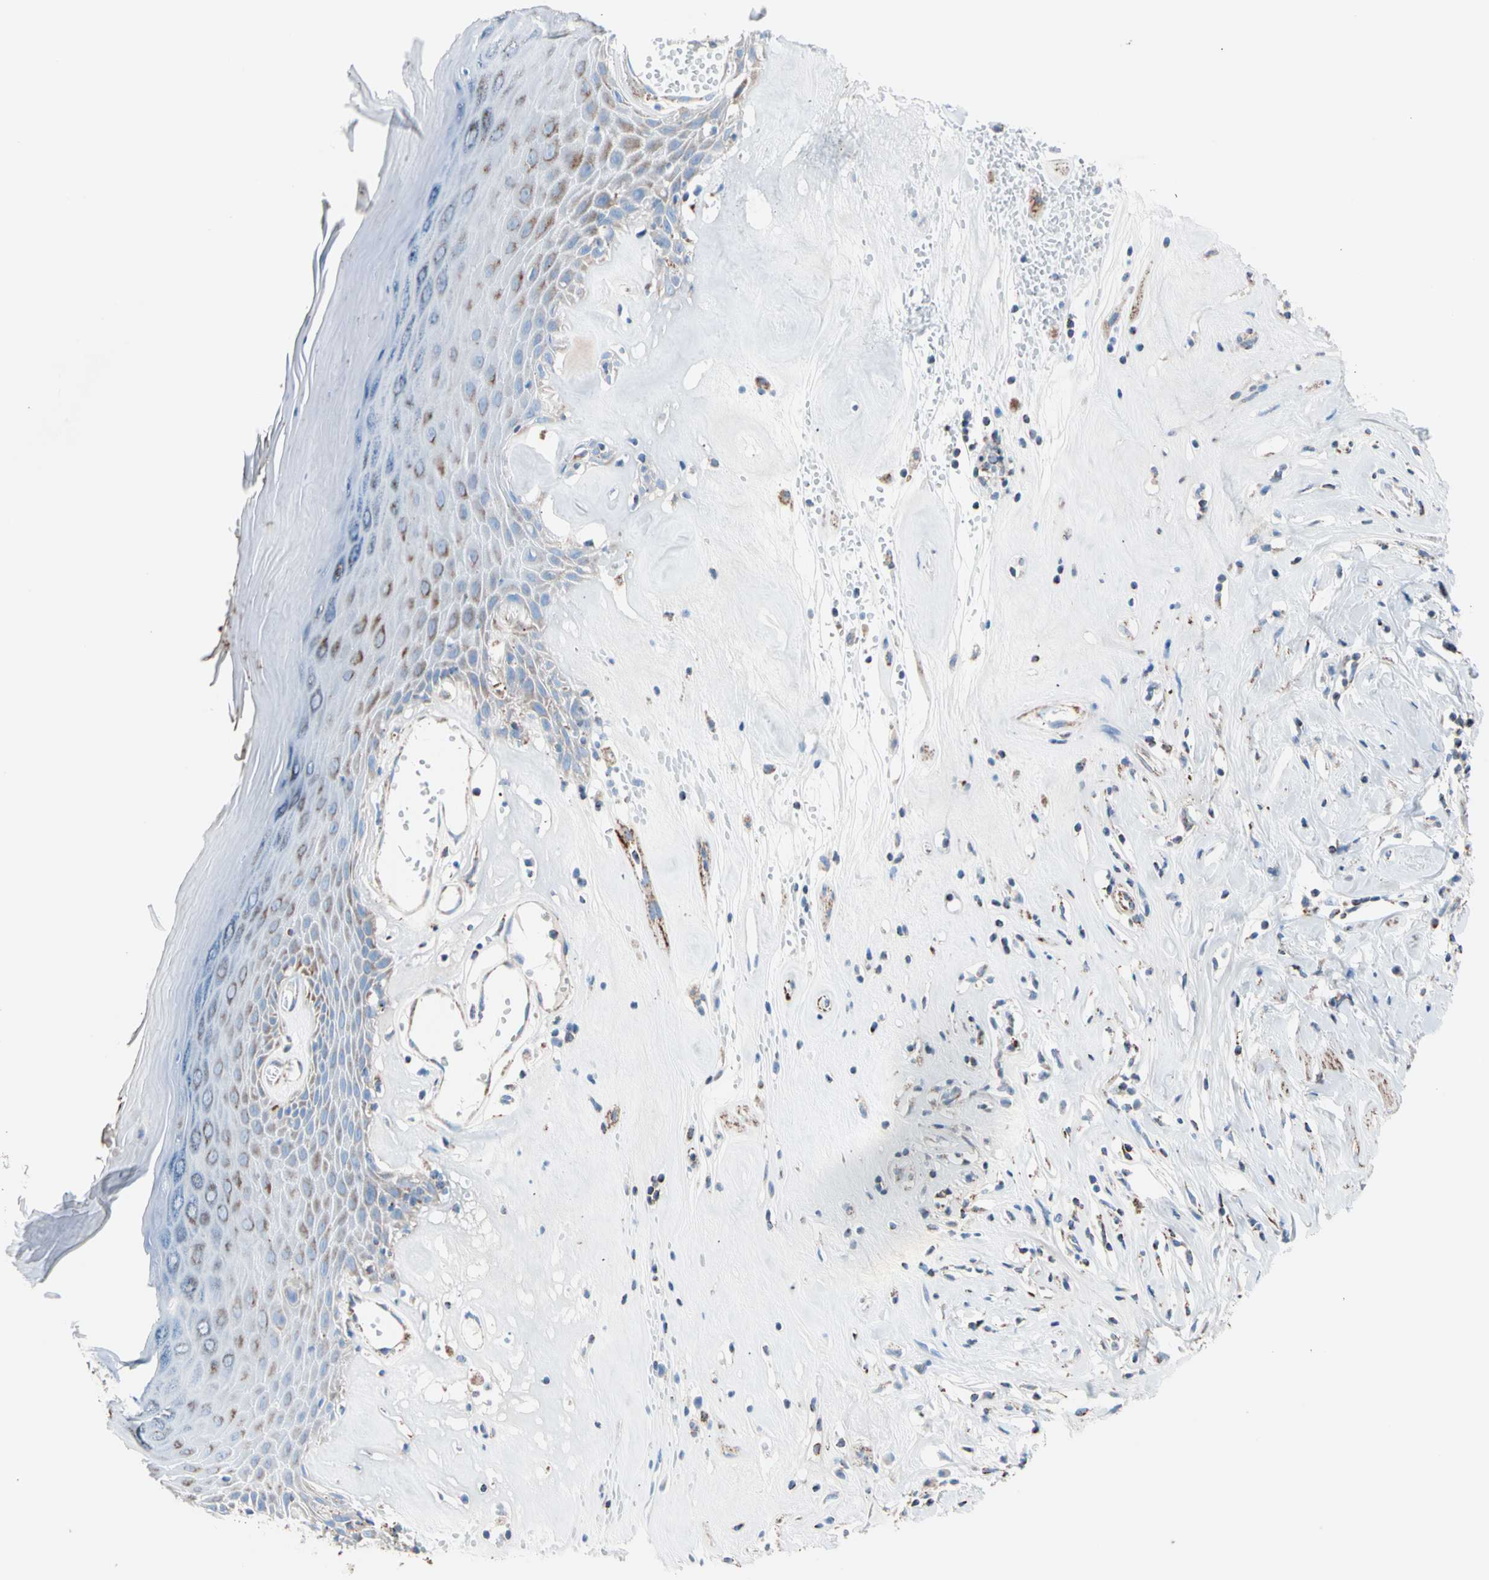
{"staining": {"intensity": "strong", "quantity": ">75%", "location": "cytoplasmic/membranous"}, "tissue": "skin", "cell_type": "Epidermal cells", "image_type": "normal", "snomed": [{"axis": "morphology", "description": "Normal tissue, NOS"}, {"axis": "morphology", "description": "Inflammation, NOS"}, {"axis": "topography", "description": "Vulva"}], "caption": "IHC (DAB) staining of unremarkable human skin reveals strong cytoplasmic/membranous protein positivity in approximately >75% of epidermal cells. (Brightfield microscopy of DAB IHC at high magnification).", "gene": "HK1", "patient": {"sex": "female", "age": 84}}